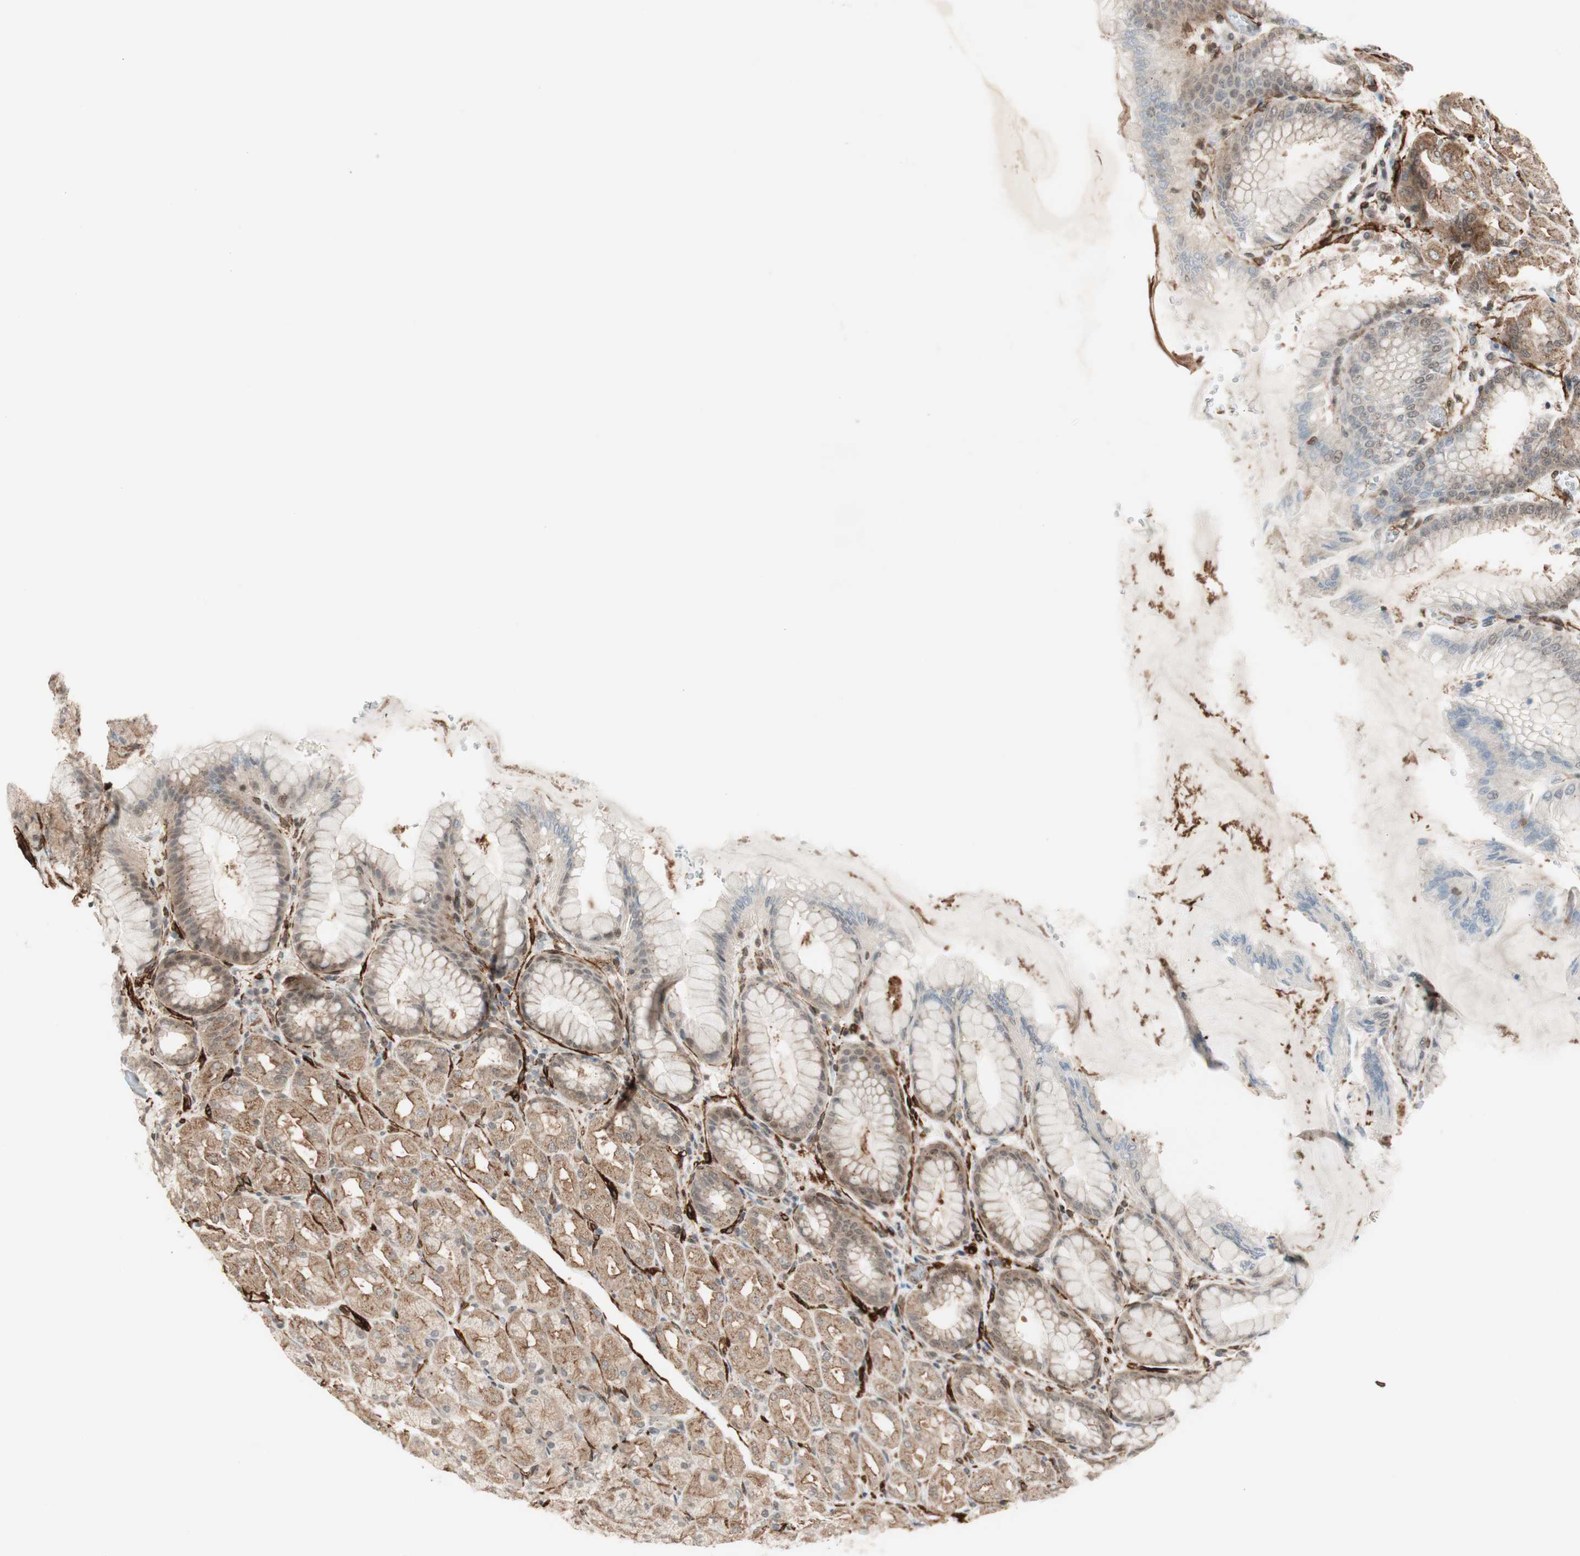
{"staining": {"intensity": "moderate", "quantity": "25%-75%", "location": "cytoplasmic/membranous"}, "tissue": "stomach", "cell_type": "Glandular cells", "image_type": "normal", "snomed": [{"axis": "morphology", "description": "Normal tissue, NOS"}, {"axis": "topography", "description": "Stomach, upper"}], "caption": "IHC micrograph of unremarkable human stomach stained for a protein (brown), which exhibits medium levels of moderate cytoplasmic/membranous staining in about 25%-75% of glandular cells.", "gene": "CDK19", "patient": {"sex": "female", "age": 56}}